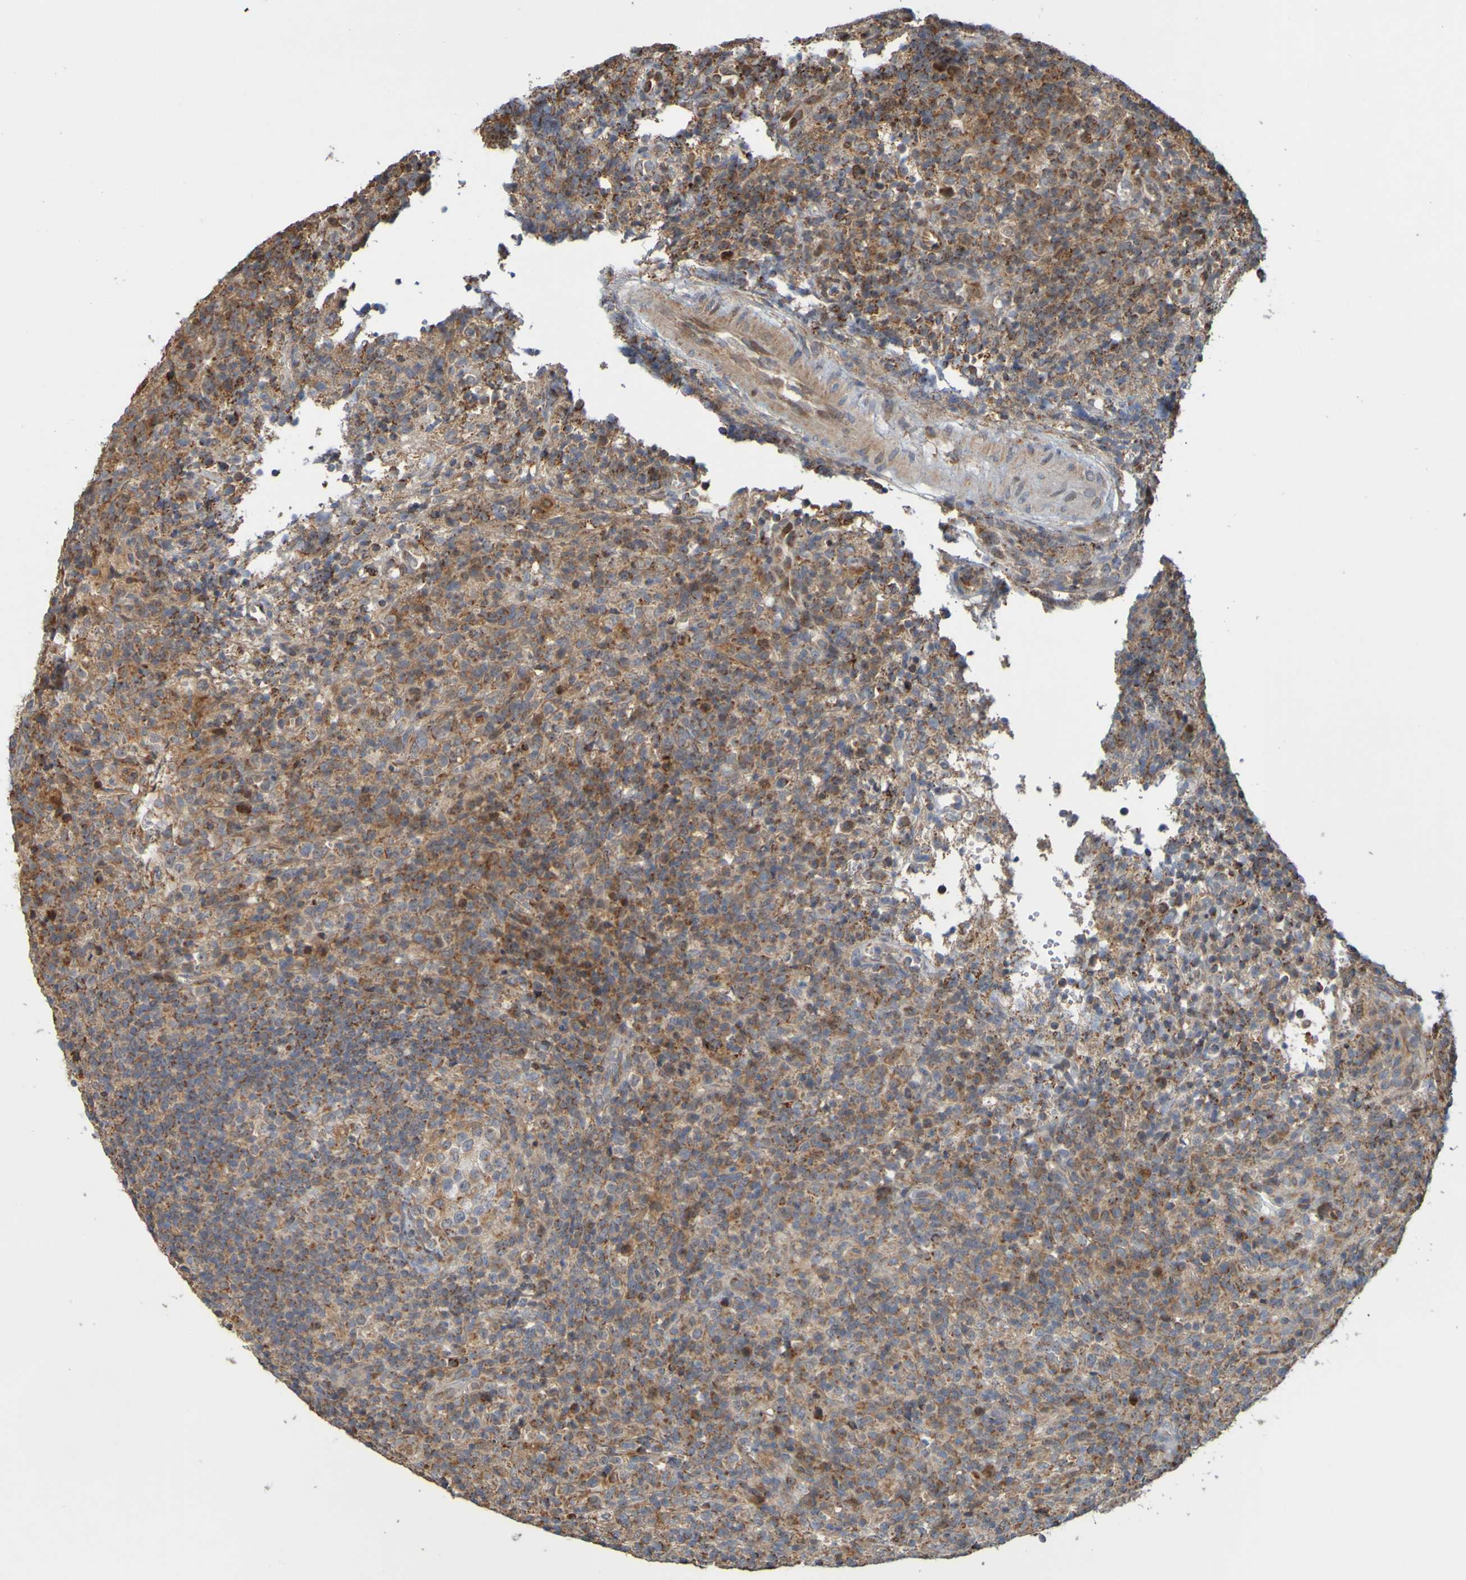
{"staining": {"intensity": "moderate", "quantity": ">75%", "location": "cytoplasmic/membranous"}, "tissue": "lymphoma", "cell_type": "Tumor cells", "image_type": "cancer", "snomed": [{"axis": "morphology", "description": "Malignant lymphoma, non-Hodgkin's type, High grade"}, {"axis": "topography", "description": "Lymph node"}], "caption": "Malignant lymphoma, non-Hodgkin's type (high-grade) stained for a protein (brown) displays moderate cytoplasmic/membranous positive expression in about >75% of tumor cells.", "gene": "TMBIM1", "patient": {"sex": "female", "age": 76}}